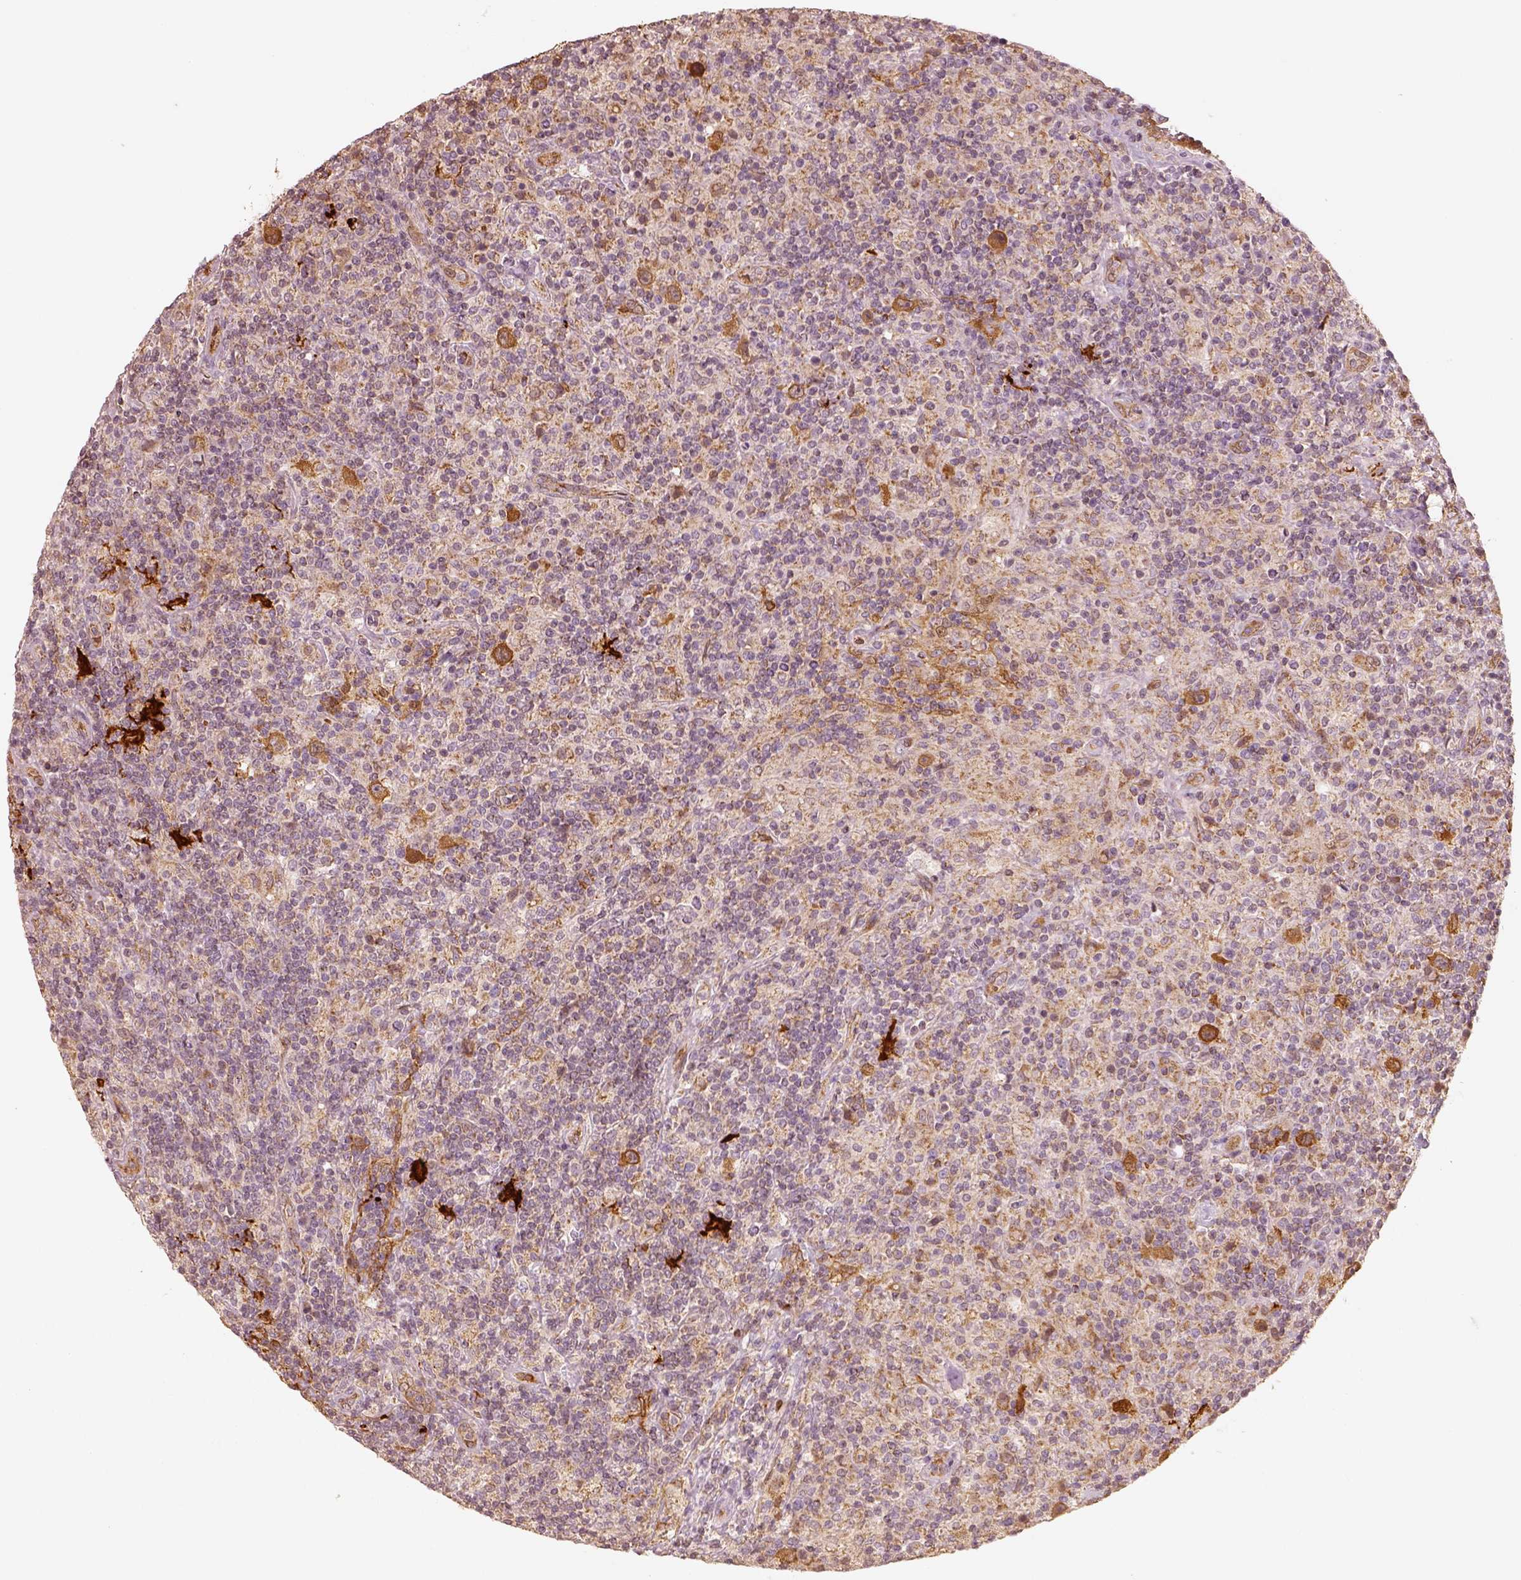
{"staining": {"intensity": "moderate", "quantity": ">75%", "location": "cytoplasmic/membranous"}, "tissue": "lymphoma", "cell_type": "Tumor cells", "image_type": "cancer", "snomed": [{"axis": "morphology", "description": "Hodgkin's disease, NOS"}, {"axis": "topography", "description": "Lymph node"}], "caption": "Protein expression by immunohistochemistry (IHC) demonstrates moderate cytoplasmic/membranous expression in about >75% of tumor cells in lymphoma.", "gene": "FSCN1", "patient": {"sex": "male", "age": 70}}